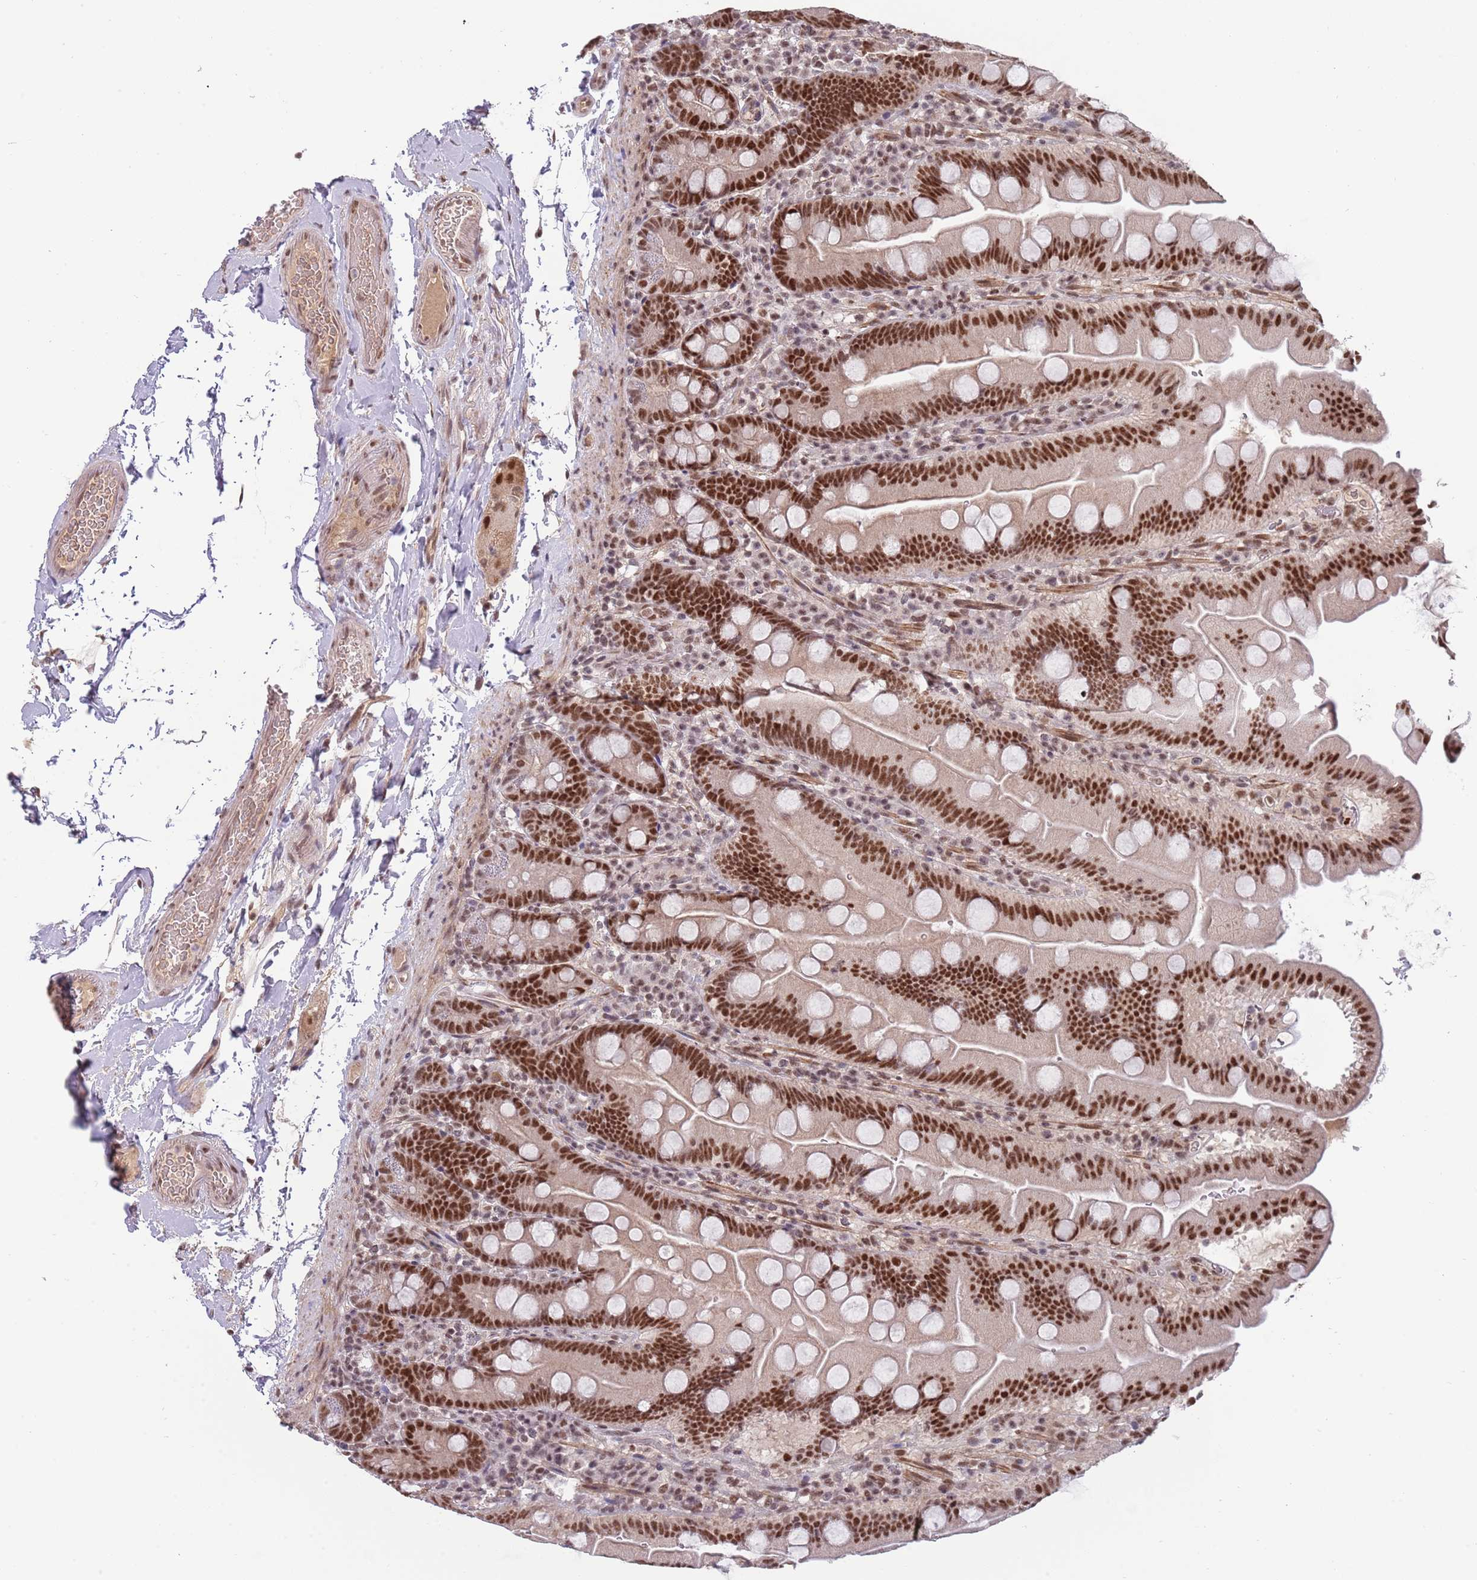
{"staining": {"intensity": "strong", "quantity": ">75%", "location": "nuclear"}, "tissue": "small intestine", "cell_type": "Glandular cells", "image_type": "normal", "snomed": [{"axis": "morphology", "description": "Normal tissue, NOS"}, {"axis": "topography", "description": "Small intestine"}], "caption": "This image demonstrates benign small intestine stained with IHC to label a protein in brown. The nuclear of glandular cells show strong positivity for the protein. Nuclei are counter-stained blue.", "gene": "ZBTB7A", "patient": {"sex": "female", "age": 68}}